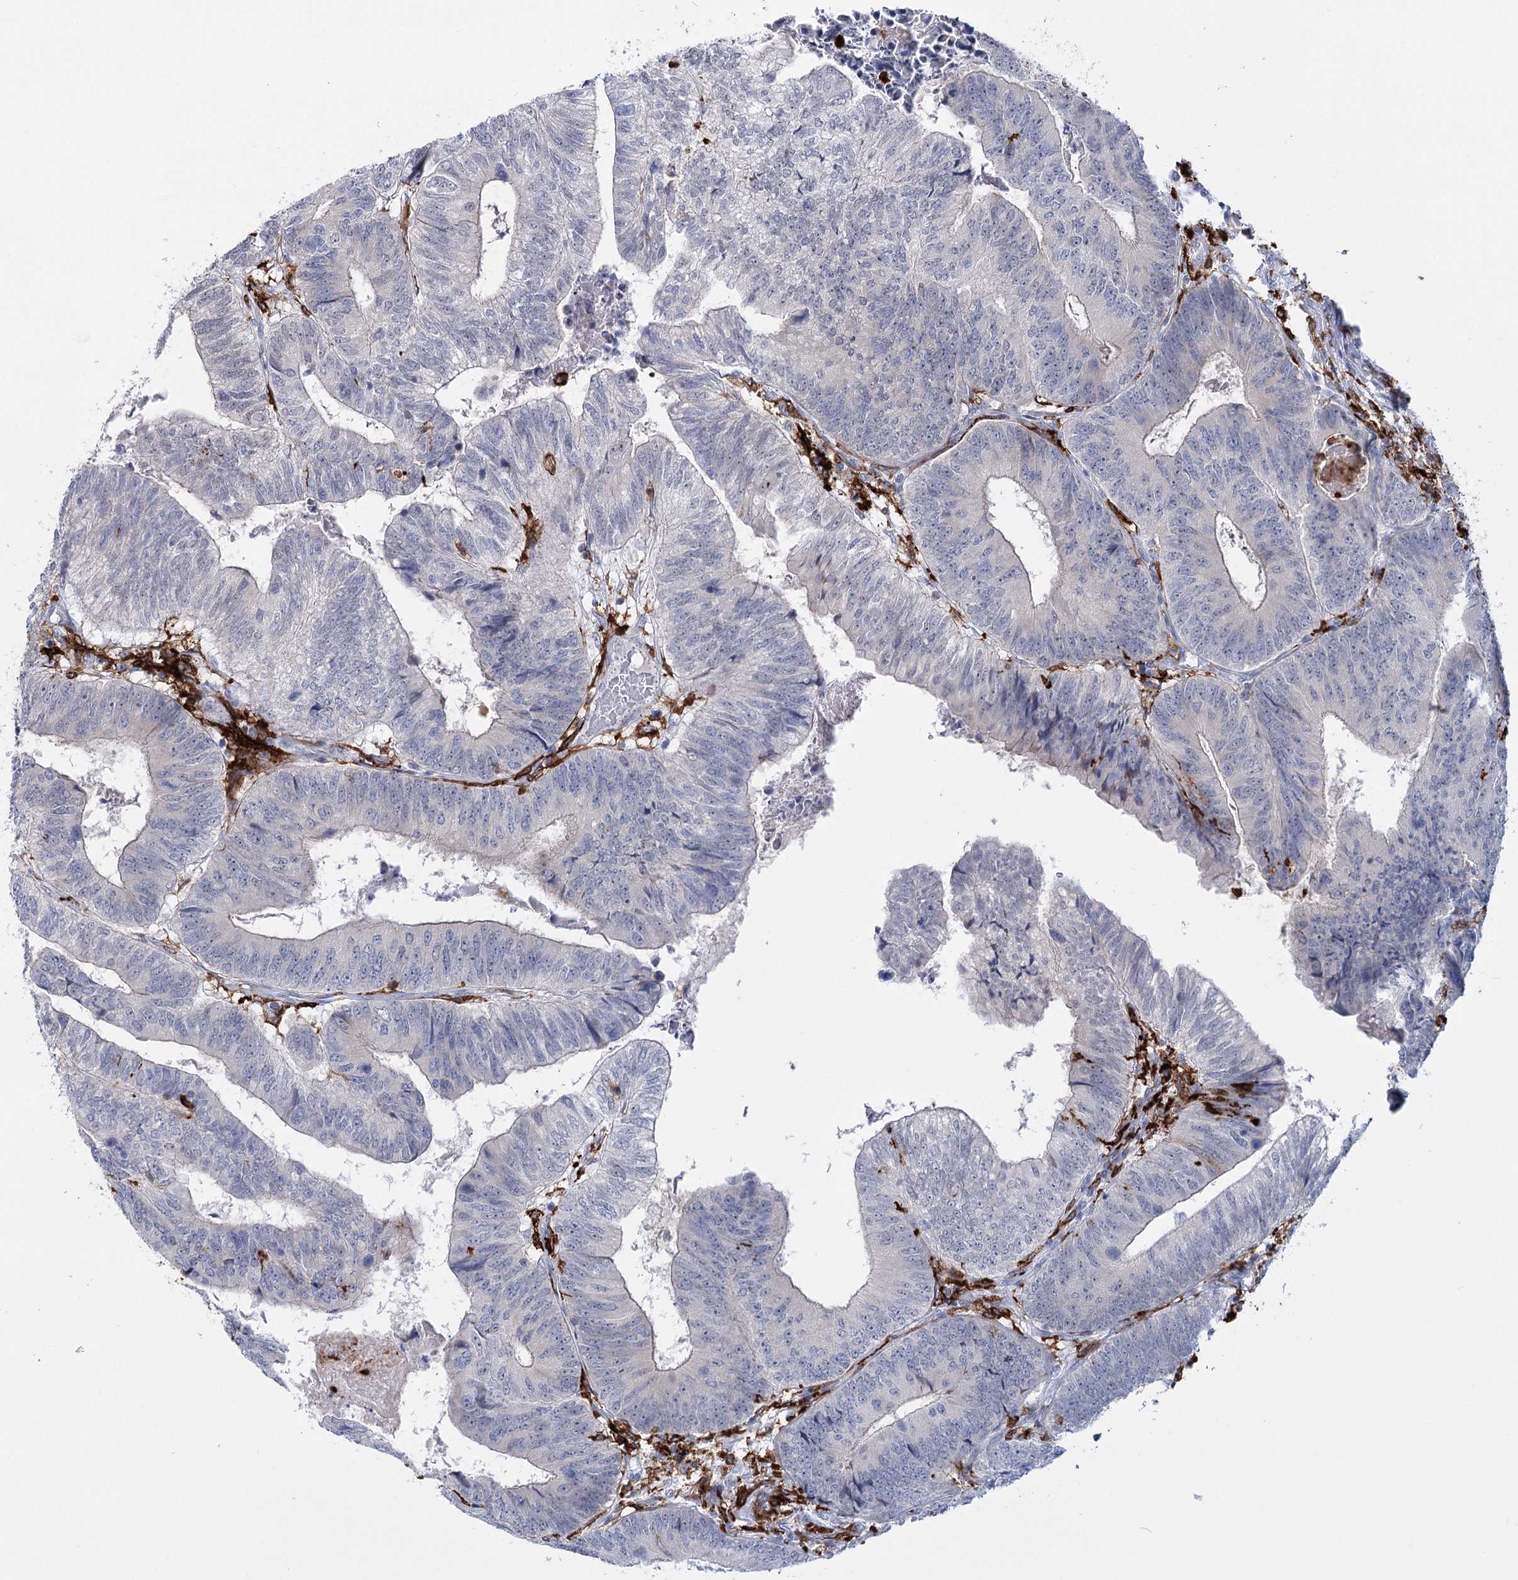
{"staining": {"intensity": "negative", "quantity": "none", "location": "none"}, "tissue": "colorectal cancer", "cell_type": "Tumor cells", "image_type": "cancer", "snomed": [{"axis": "morphology", "description": "Adenocarcinoma, NOS"}, {"axis": "topography", "description": "Colon"}], "caption": "High magnification brightfield microscopy of adenocarcinoma (colorectal) stained with DAB (3,3'-diaminobenzidine) (brown) and counterstained with hematoxylin (blue): tumor cells show no significant expression. (IHC, brightfield microscopy, high magnification).", "gene": "PIWIL4", "patient": {"sex": "female", "age": 67}}